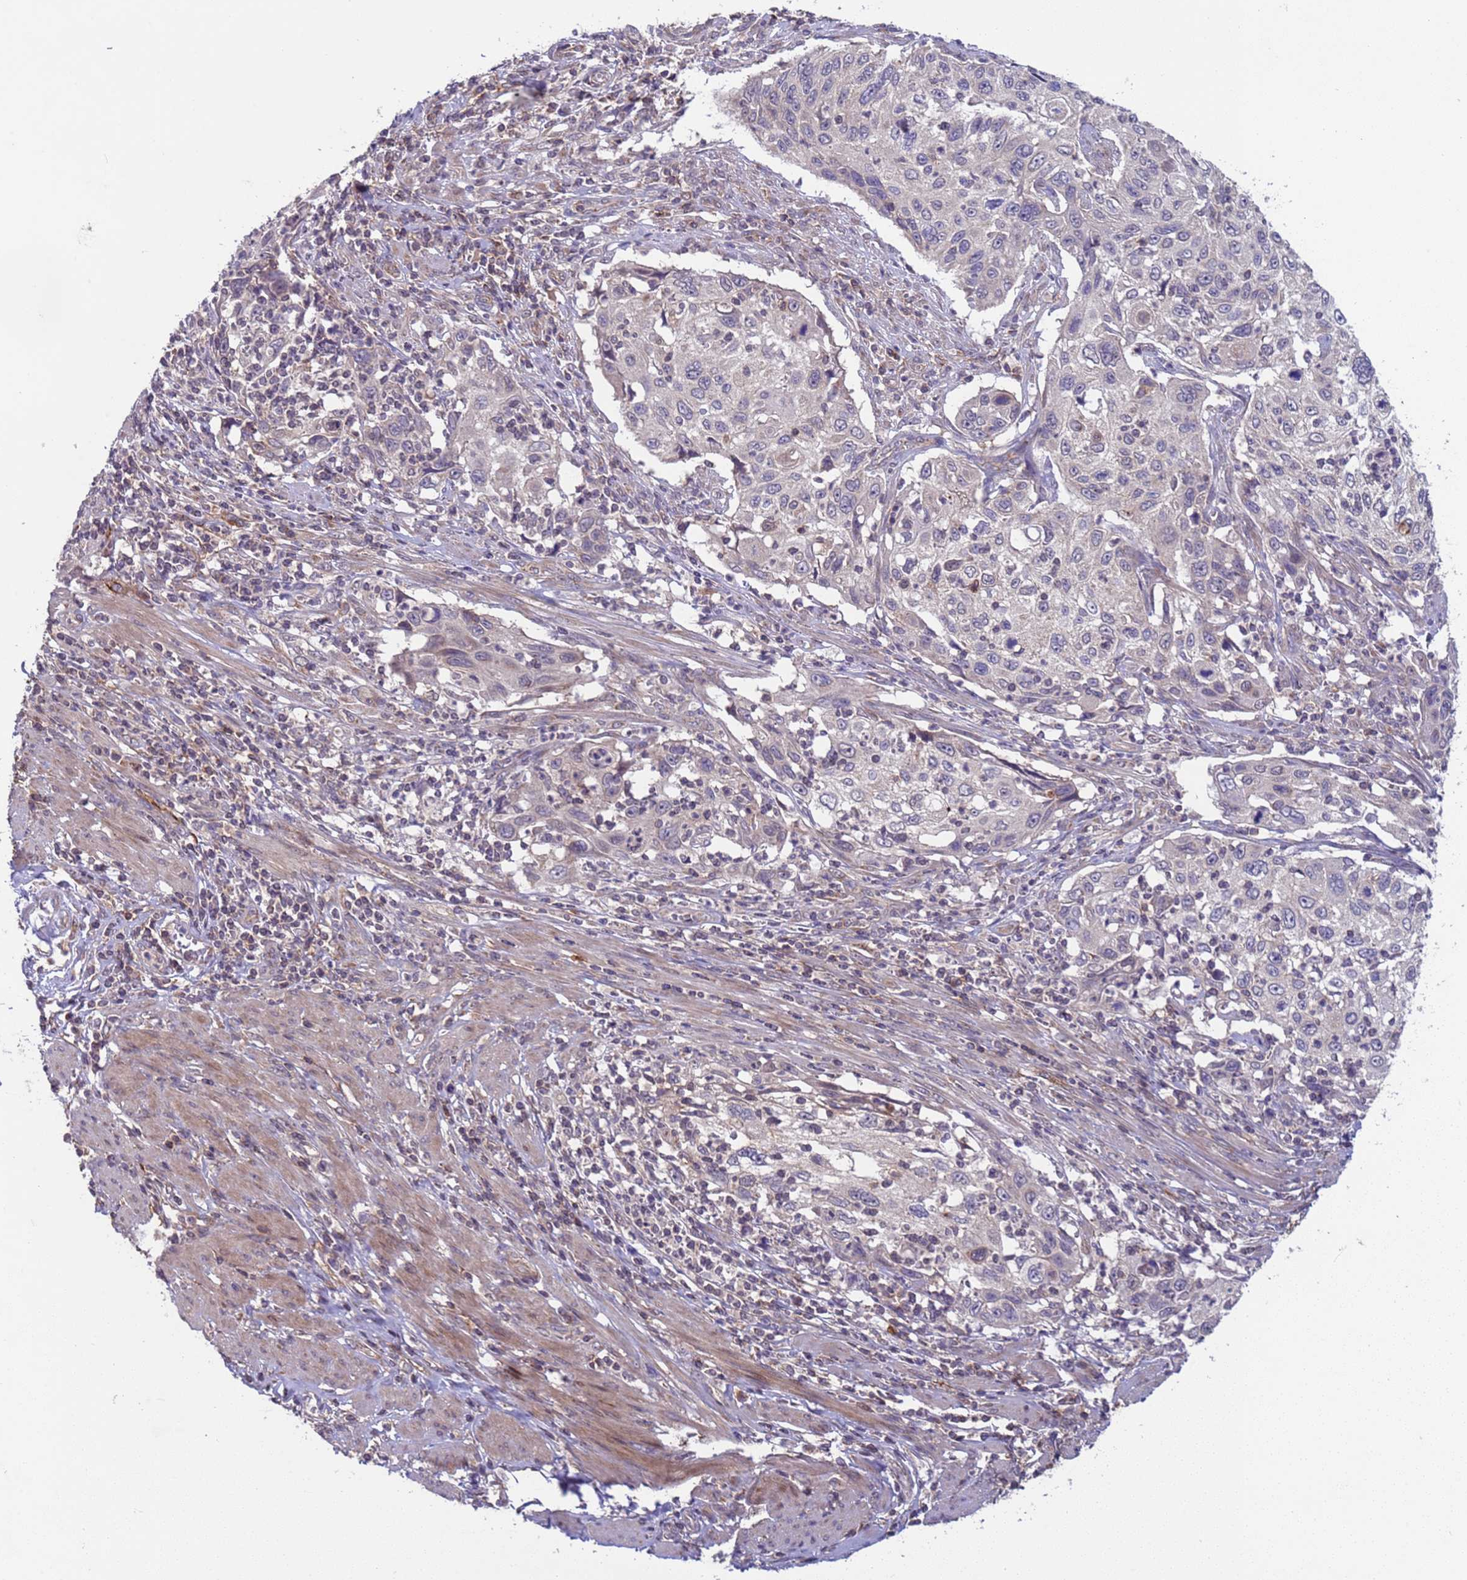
{"staining": {"intensity": "negative", "quantity": "none", "location": "none"}, "tissue": "cervical cancer", "cell_type": "Tumor cells", "image_type": "cancer", "snomed": [{"axis": "morphology", "description": "Squamous cell carcinoma, NOS"}, {"axis": "topography", "description": "Cervix"}], "caption": "Histopathology image shows no protein positivity in tumor cells of squamous cell carcinoma (cervical) tissue. (IHC, brightfield microscopy, high magnification).", "gene": "ACAD8", "patient": {"sex": "female", "age": 70}}